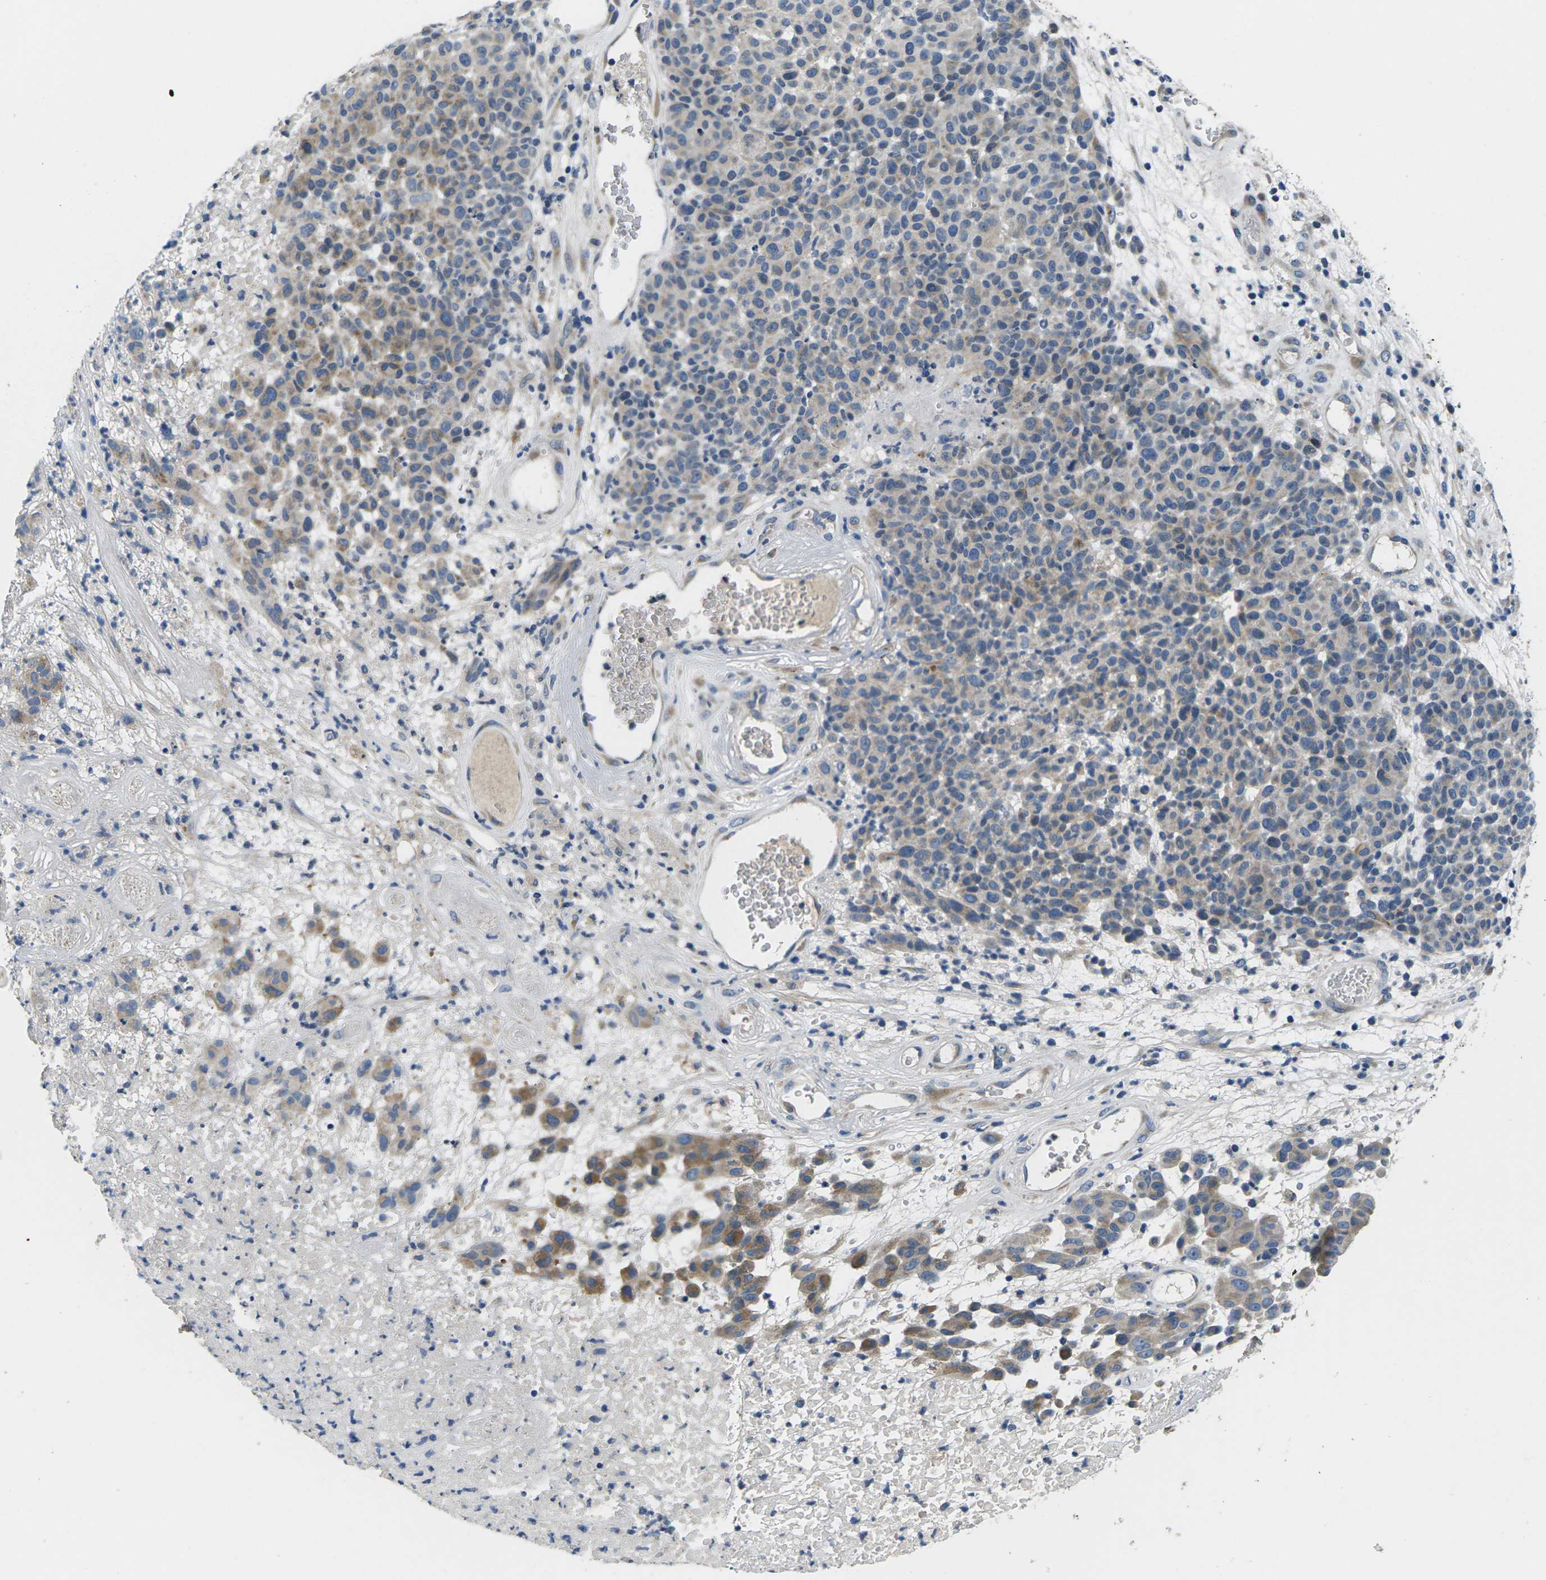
{"staining": {"intensity": "negative", "quantity": "none", "location": "none"}, "tissue": "melanoma", "cell_type": "Tumor cells", "image_type": "cancer", "snomed": [{"axis": "morphology", "description": "Malignant melanoma, NOS"}, {"axis": "topography", "description": "Skin"}], "caption": "Immunohistochemistry histopathology image of neoplastic tissue: human melanoma stained with DAB (3,3'-diaminobenzidine) reveals no significant protein positivity in tumor cells.", "gene": "ERGIC3", "patient": {"sex": "male", "age": 59}}